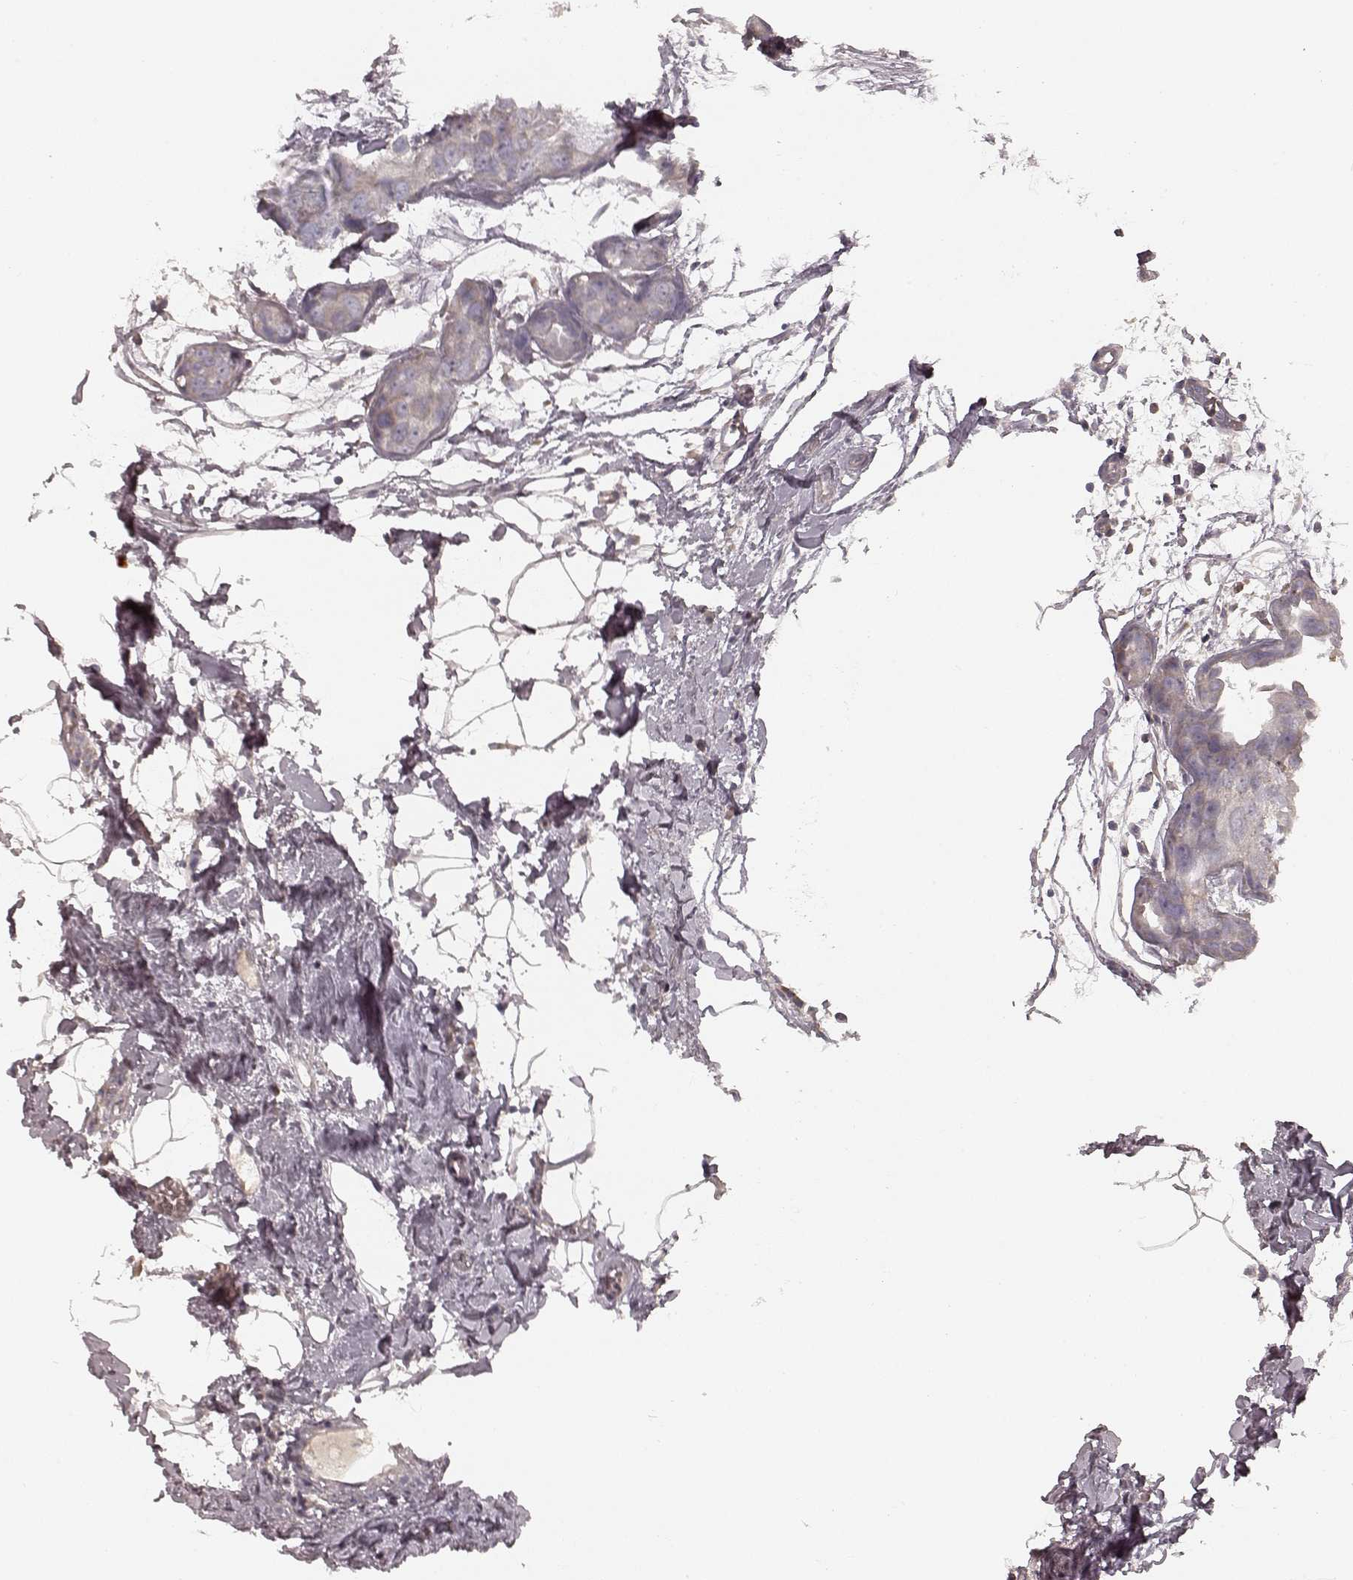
{"staining": {"intensity": "weak", "quantity": "<25%", "location": "cytoplasmic/membranous"}, "tissue": "breast cancer", "cell_type": "Tumor cells", "image_type": "cancer", "snomed": [{"axis": "morphology", "description": "Duct carcinoma"}, {"axis": "topography", "description": "Breast"}], "caption": "The micrograph reveals no staining of tumor cells in breast intraductal carcinoma.", "gene": "KCNJ9", "patient": {"sex": "female", "age": 38}}